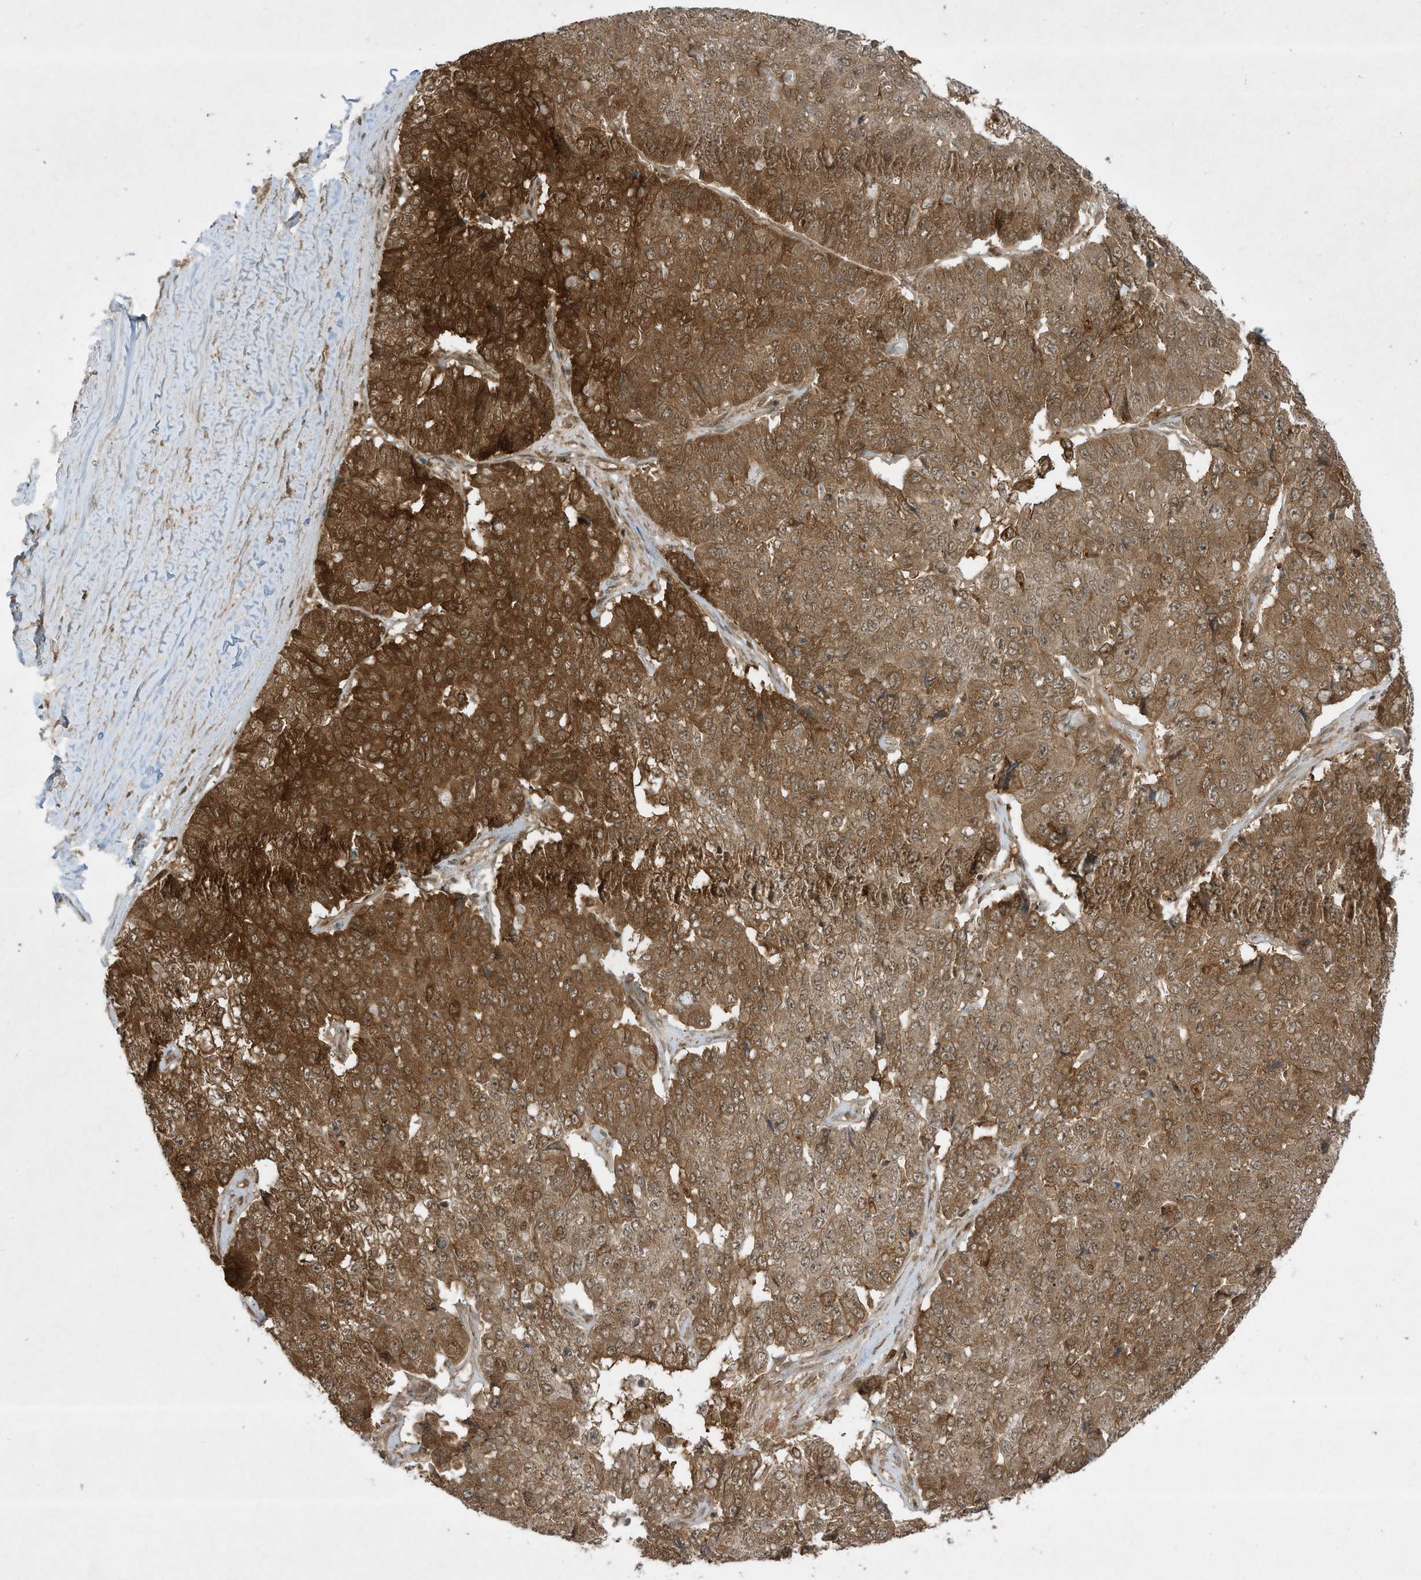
{"staining": {"intensity": "strong", "quantity": ">75%", "location": "cytoplasmic/membranous"}, "tissue": "pancreatic cancer", "cell_type": "Tumor cells", "image_type": "cancer", "snomed": [{"axis": "morphology", "description": "Adenocarcinoma, NOS"}, {"axis": "topography", "description": "Pancreas"}], "caption": "Protein staining shows strong cytoplasmic/membranous staining in about >75% of tumor cells in pancreatic adenocarcinoma.", "gene": "CERT1", "patient": {"sex": "male", "age": 50}}